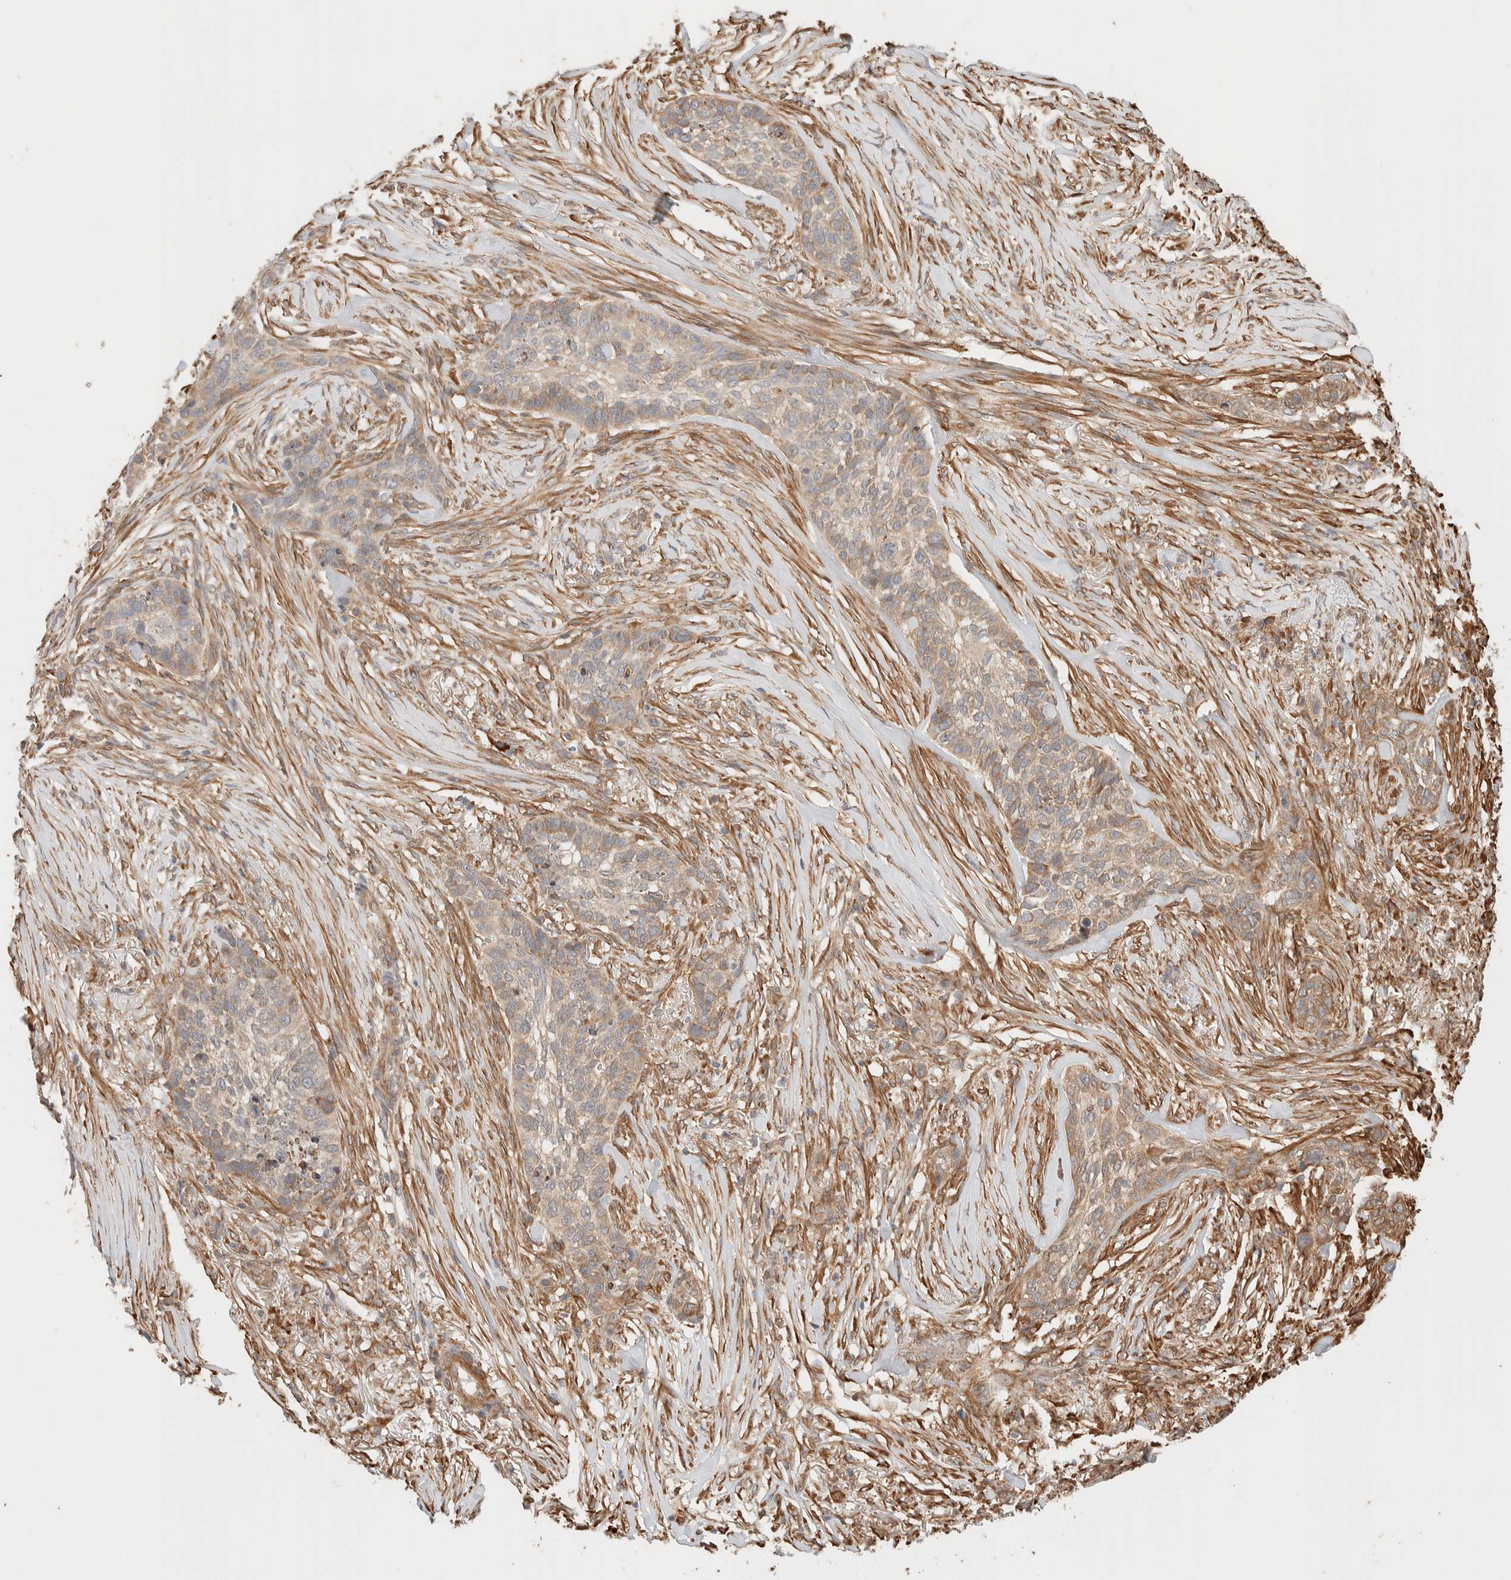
{"staining": {"intensity": "moderate", "quantity": ">75%", "location": "cytoplasmic/membranous"}, "tissue": "skin cancer", "cell_type": "Tumor cells", "image_type": "cancer", "snomed": [{"axis": "morphology", "description": "Basal cell carcinoma"}, {"axis": "topography", "description": "Skin"}], "caption": "Protein analysis of skin cancer tissue displays moderate cytoplasmic/membranous positivity in approximately >75% of tumor cells.", "gene": "INTS1", "patient": {"sex": "male", "age": 85}}